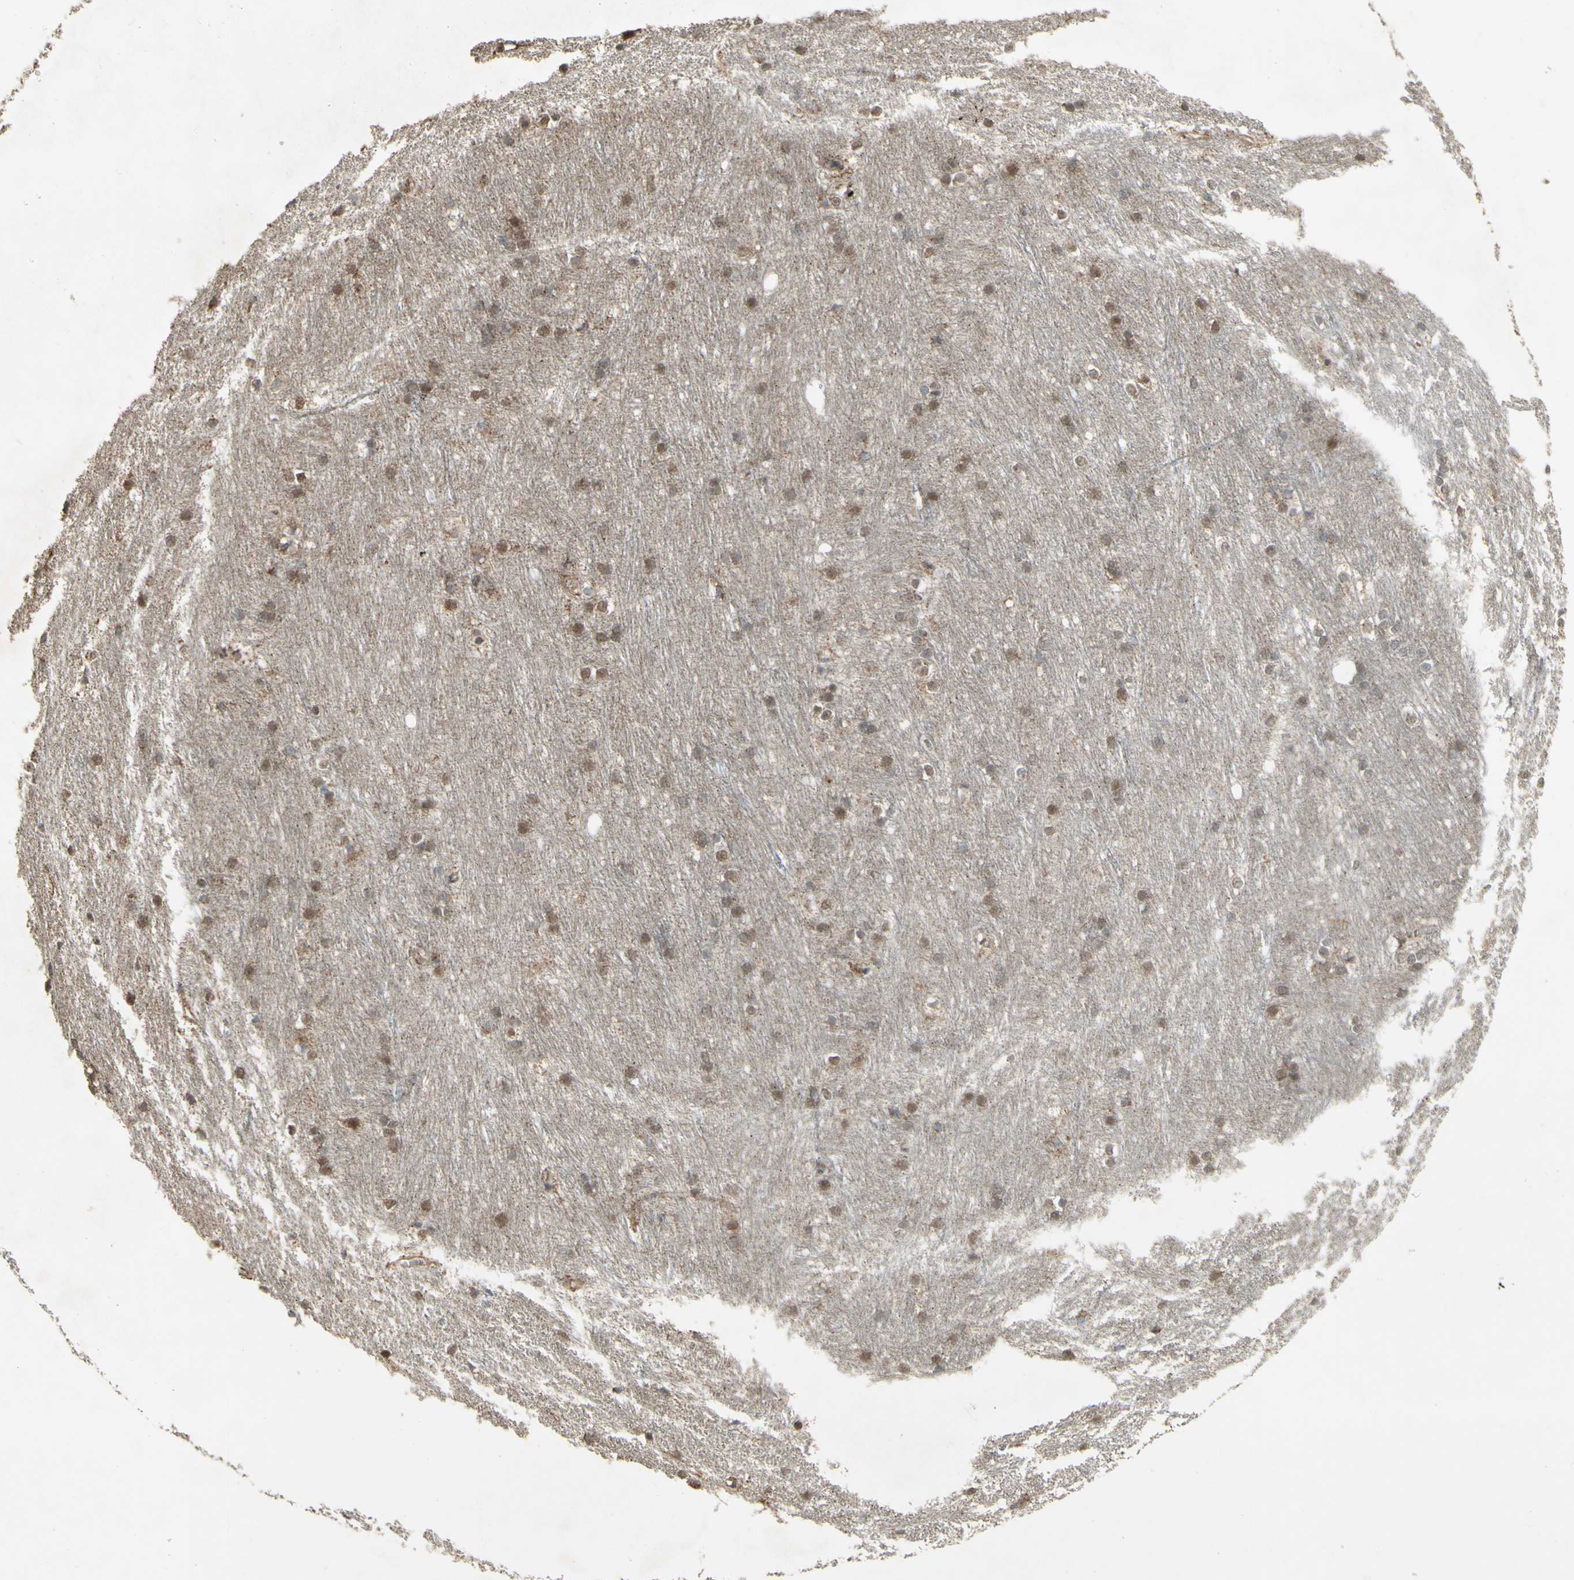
{"staining": {"intensity": "negative", "quantity": "none", "location": "none"}, "tissue": "caudate", "cell_type": "Glial cells", "image_type": "normal", "snomed": [{"axis": "morphology", "description": "Normal tissue, NOS"}, {"axis": "topography", "description": "Lateral ventricle wall"}], "caption": "The IHC image has no significant staining in glial cells of caudate. The staining was performed using DAB to visualize the protein expression in brown, while the nuclei were stained in blue with hematoxylin (Magnification: 20x).", "gene": "ENSG00000285526", "patient": {"sex": "female", "age": 19}}